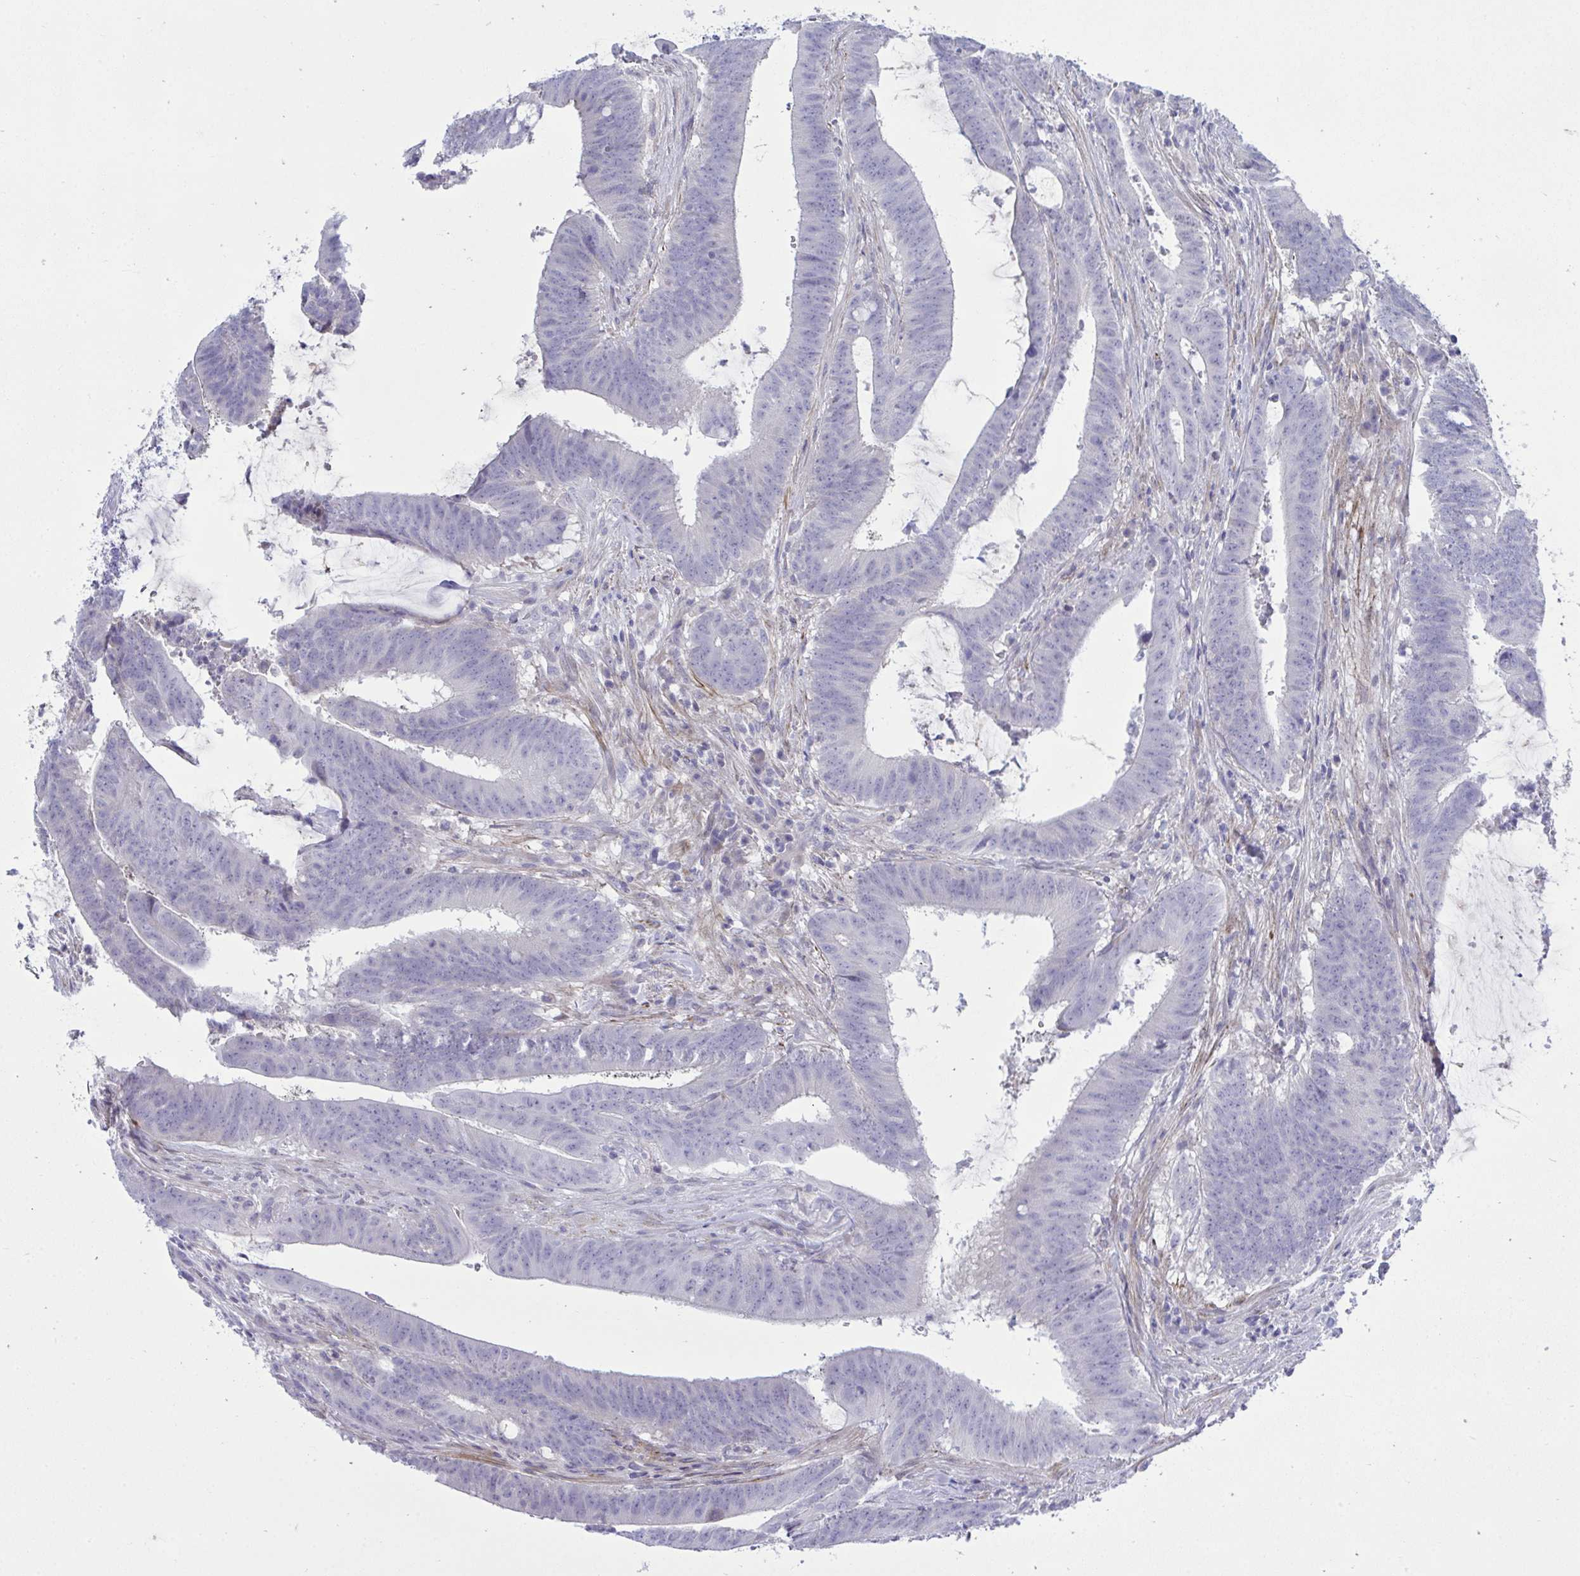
{"staining": {"intensity": "negative", "quantity": "none", "location": "none"}, "tissue": "colorectal cancer", "cell_type": "Tumor cells", "image_type": "cancer", "snomed": [{"axis": "morphology", "description": "Adenocarcinoma, NOS"}, {"axis": "topography", "description": "Colon"}], "caption": "DAB (3,3'-diaminobenzidine) immunohistochemical staining of colorectal adenocarcinoma exhibits no significant positivity in tumor cells.", "gene": "MED9", "patient": {"sex": "female", "age": 43}}